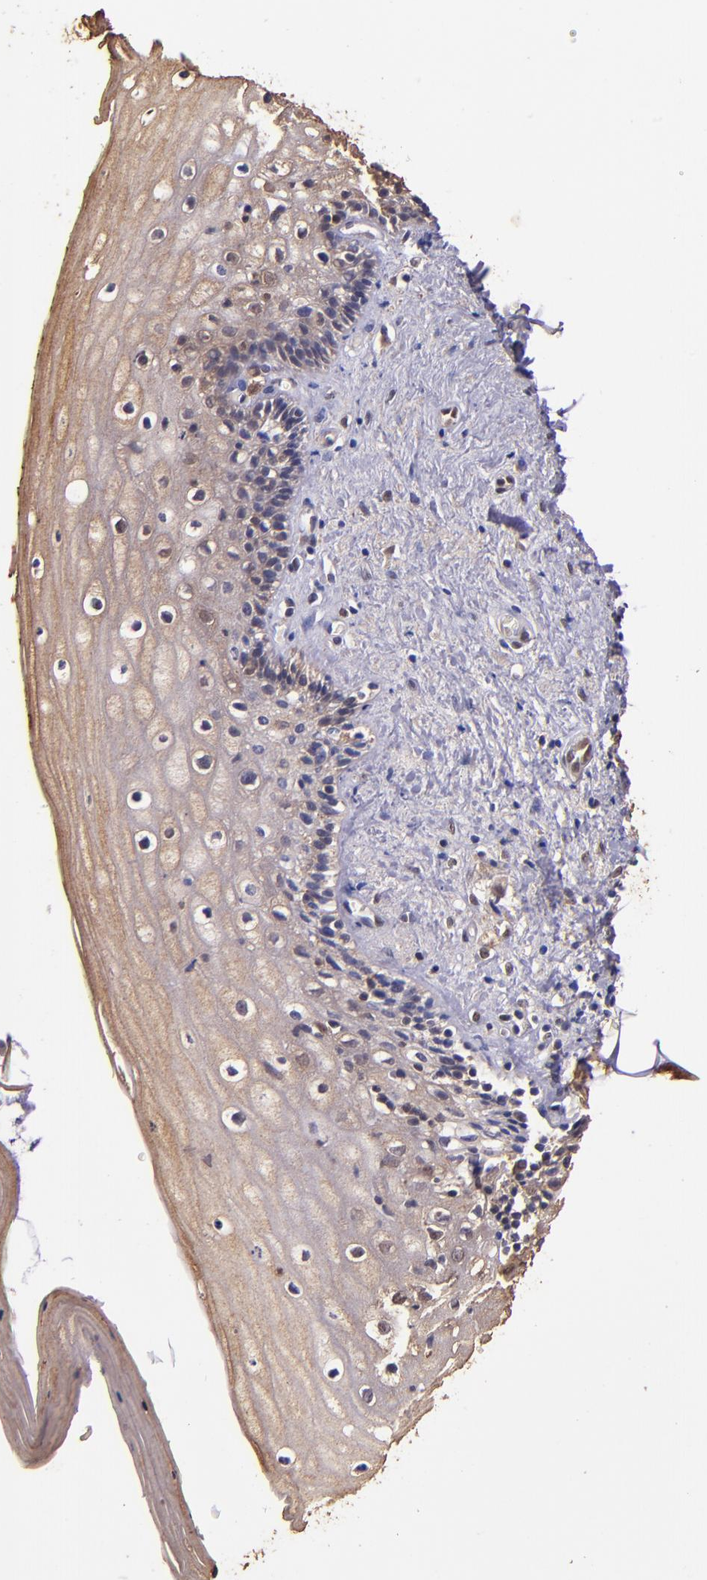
{"staining": {"intensity": "weak", "quantity": "25%-75%", "location": "cytoplasmic/membranous,nuclear"}, "tissue": "vagina", "cell_type": "Squamous epithelial cells", "image_type": "normal", "snomed": [{"axis": "morphology", "description": "Normal tissue, NOS"}, {"axis": "topography", "description": "Vagina"}], "caption": "This histopathology image reveals normal vagina stained with IHC to label a protein in brown. The cytoplasmic/membranous,nuclear of squamous epithelial cells show weak positivity for the protein. Nuclei are counter-stained blue.", "gene": "STAT6", "patient": {"sex": "female", "age": 46}}